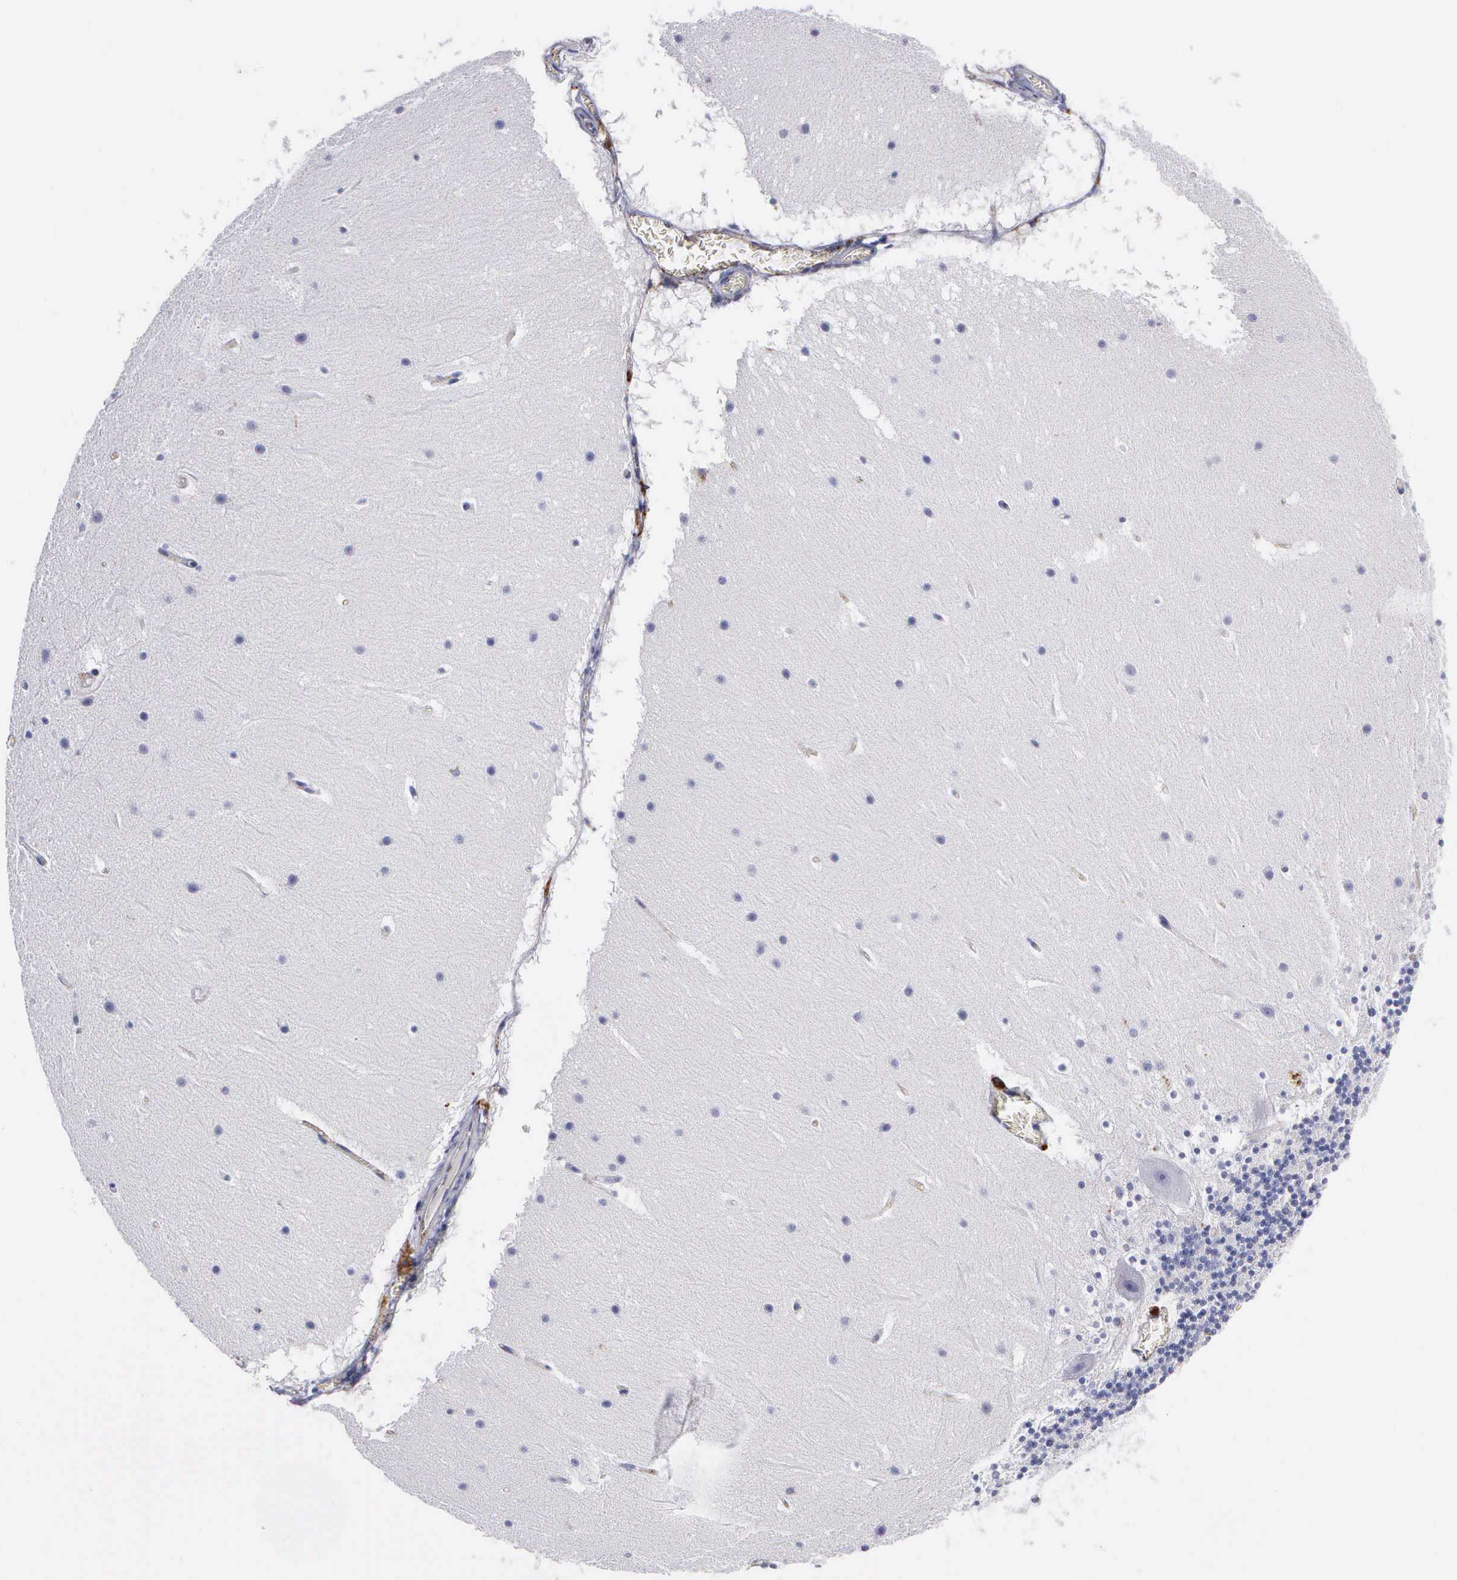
{"staining": {"intensity": "negative", "quantity": "none", "location": "none"}, "tissue": "cerebellum", "cell_type": "Cells in granular layer", "image_type": "normal", "snomed": [{"axis": "morphology", "description": "Normal tissue, NOS"}, {"axis": "topography", "description": "Cerebellum"}], "caption": "Immunohistochemistry (IHC) photomicrograph of unremarkable cerebellum: human cerebellum stained with DAB exhibits no significant protein positivity in cells in granular layer.", "gene": "CTSH", "patient": {"sex": "male", "age": 45}}